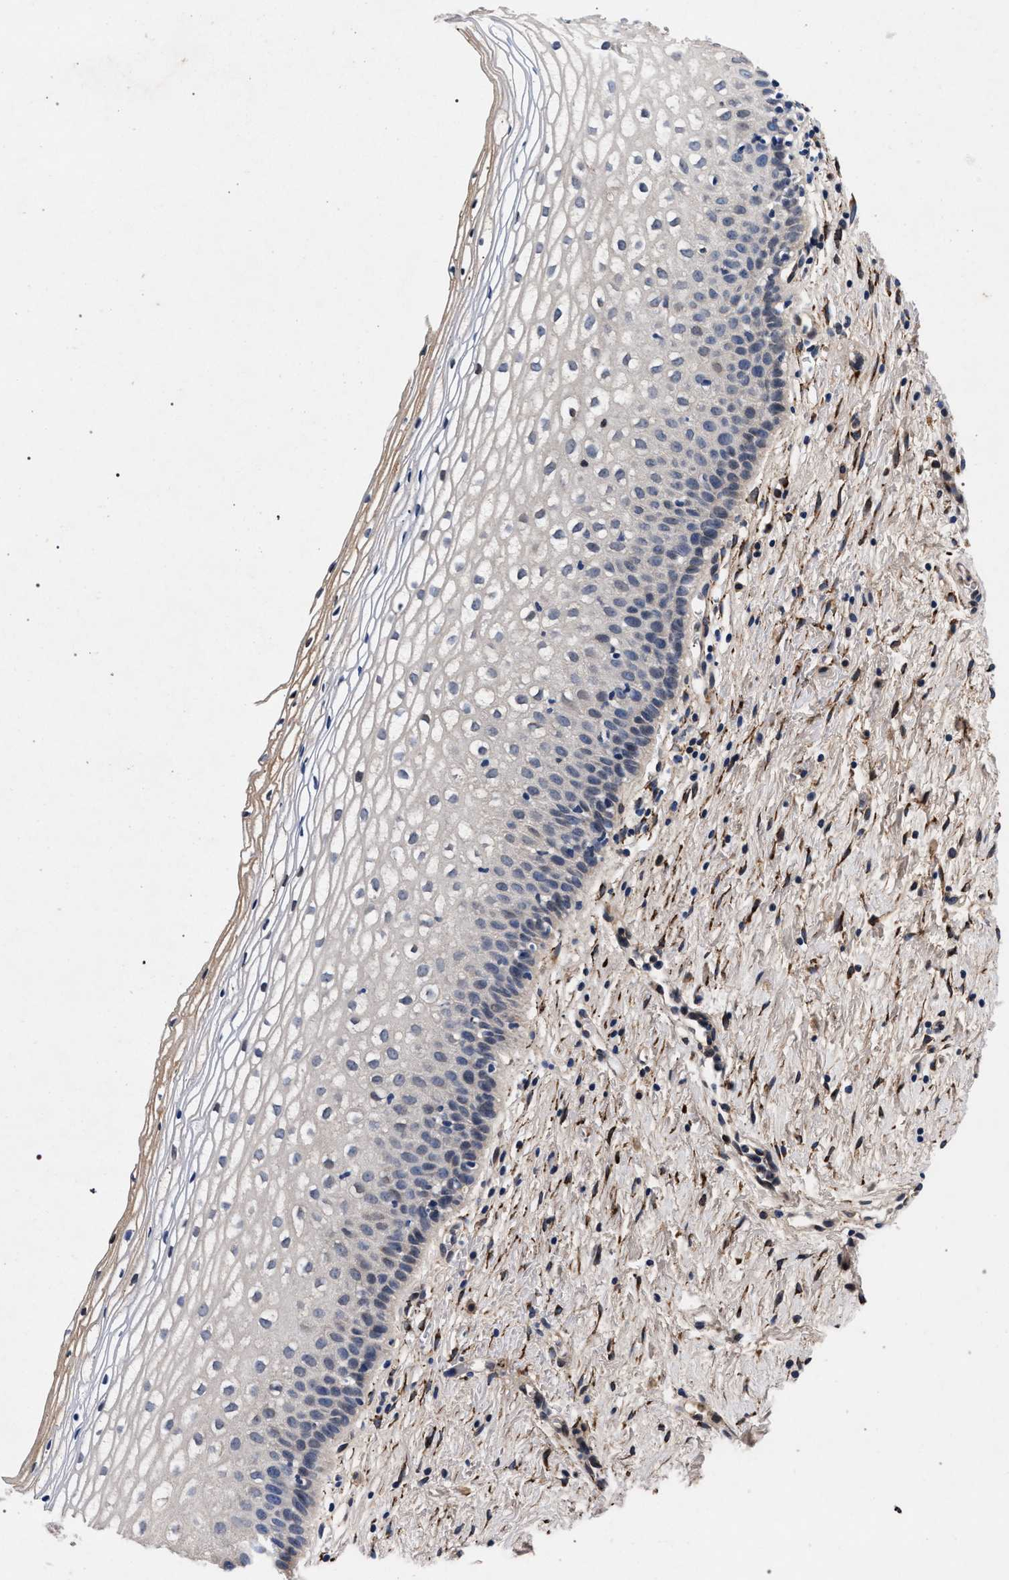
{"staining": {"intensity": "negative", "quantity": "none", "location": "none"}, "tissue": "cervix", "cell_type": "Squamous epithelial cells", "image_type": "normal", "snomed": [{"axis": "morphology", "description": "Normal tissue, NOS"}, {"axis": "topography", "description": "Cervix"}], "caption": "This micrograph is of normal cervix stained with immunohistochemistry to label a protein in brown with the nuclei are counter-stained blue. There is no expression in squamous epithelial cells.", "gene": "NEK7", "patient": {"sex": "female", "age": 72}}